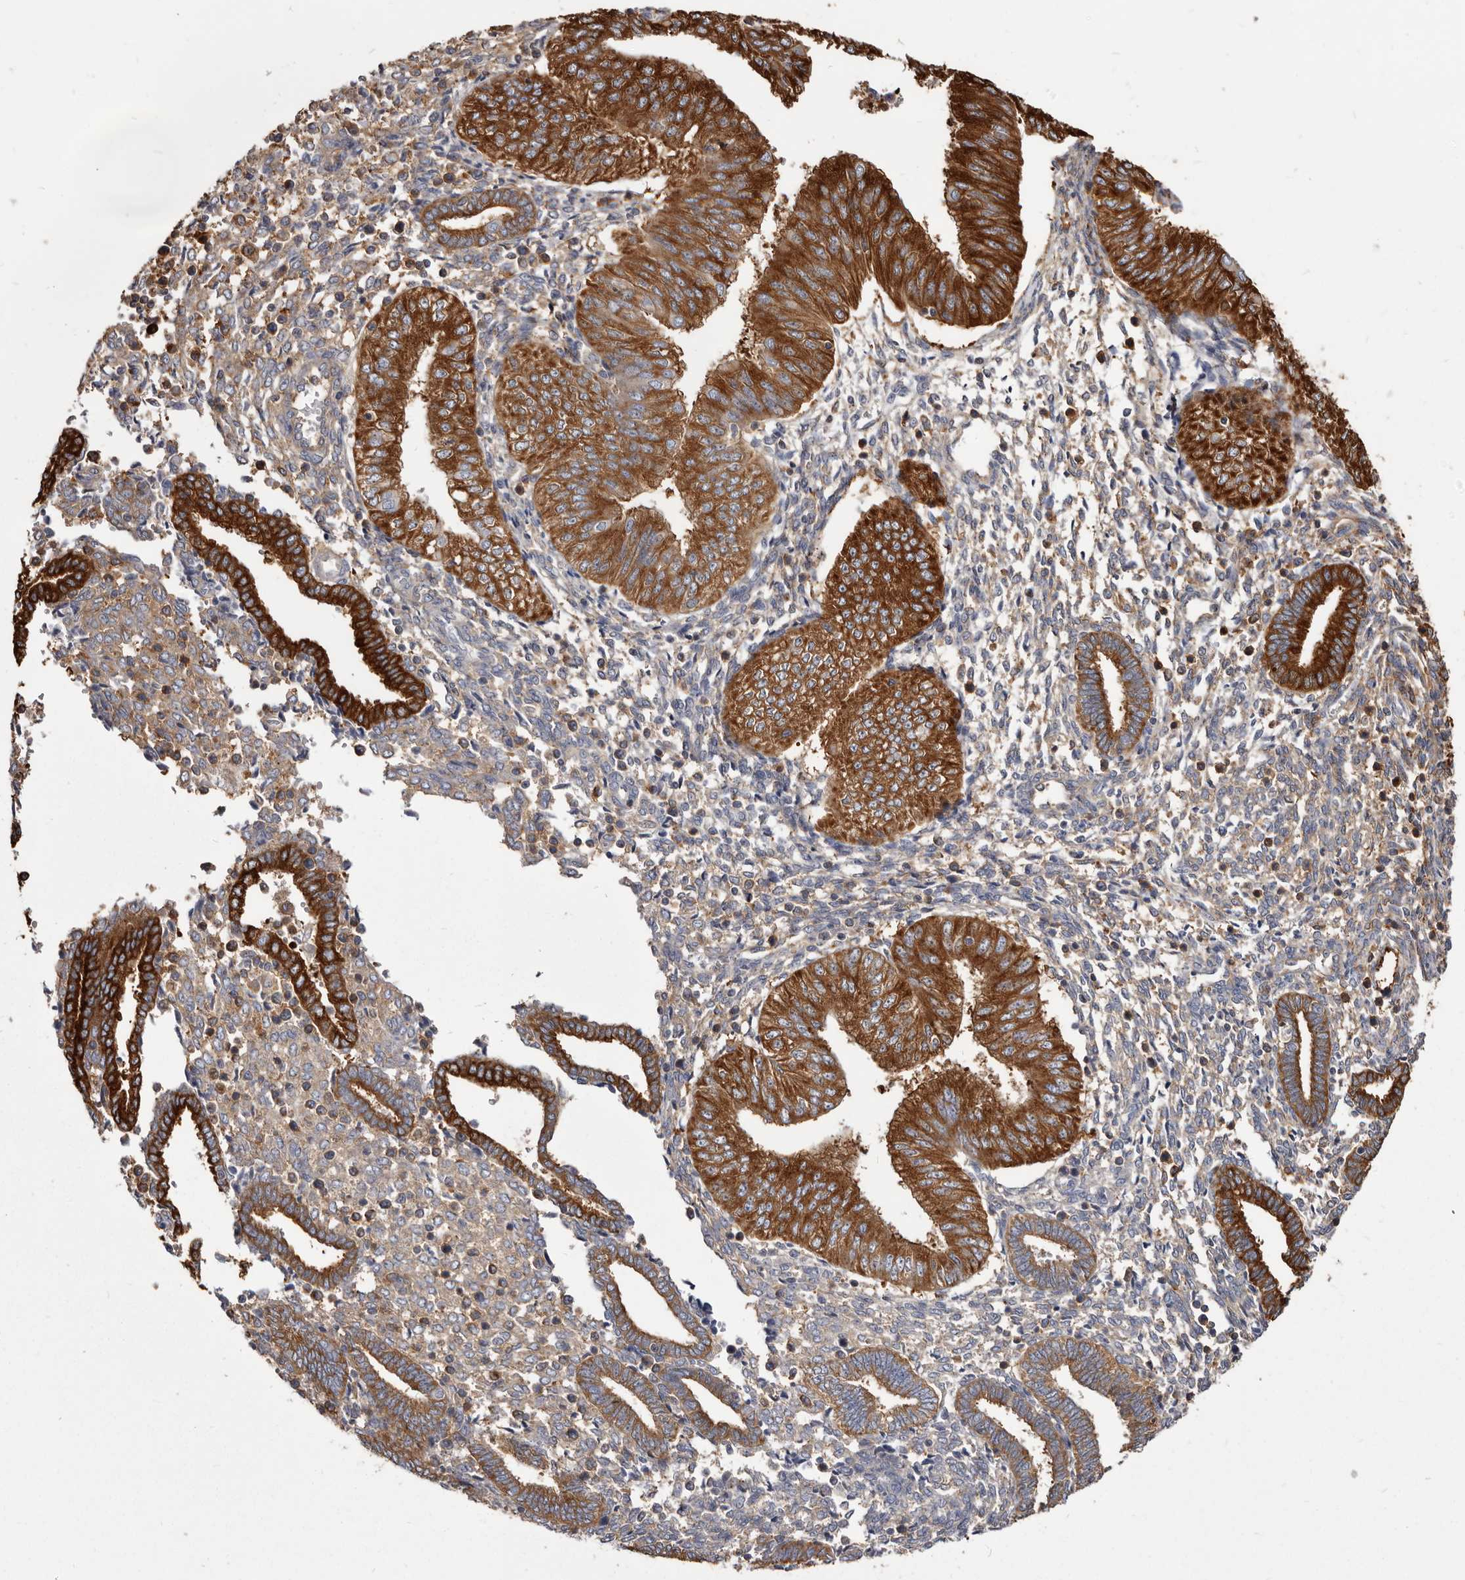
{"staining": {"intensity": "strong", "quantity": ">75%", "location": "cytoplasmic/membranous"}, "tissue": "endometrial cancer", "cell_type": "Tumor cells", "image_type": "cancer", "snomed": [{"axis": "morphology", "description": "Normal tissue, NOS"}, {"axis": "morphology", "description": "Adenocarcinoma, NOS"}, {"axis": "topography", "description": "Endometrium"}], "caption": "Approximately >75% of tumor cells in adenocarcinoma (endometrial) reveal strong cytoplasmic/membranous protein staining as visualized by brown immunohistochemical staining.", "gene": "TPD52", "patient": {"sex": "female", "age": 53}}